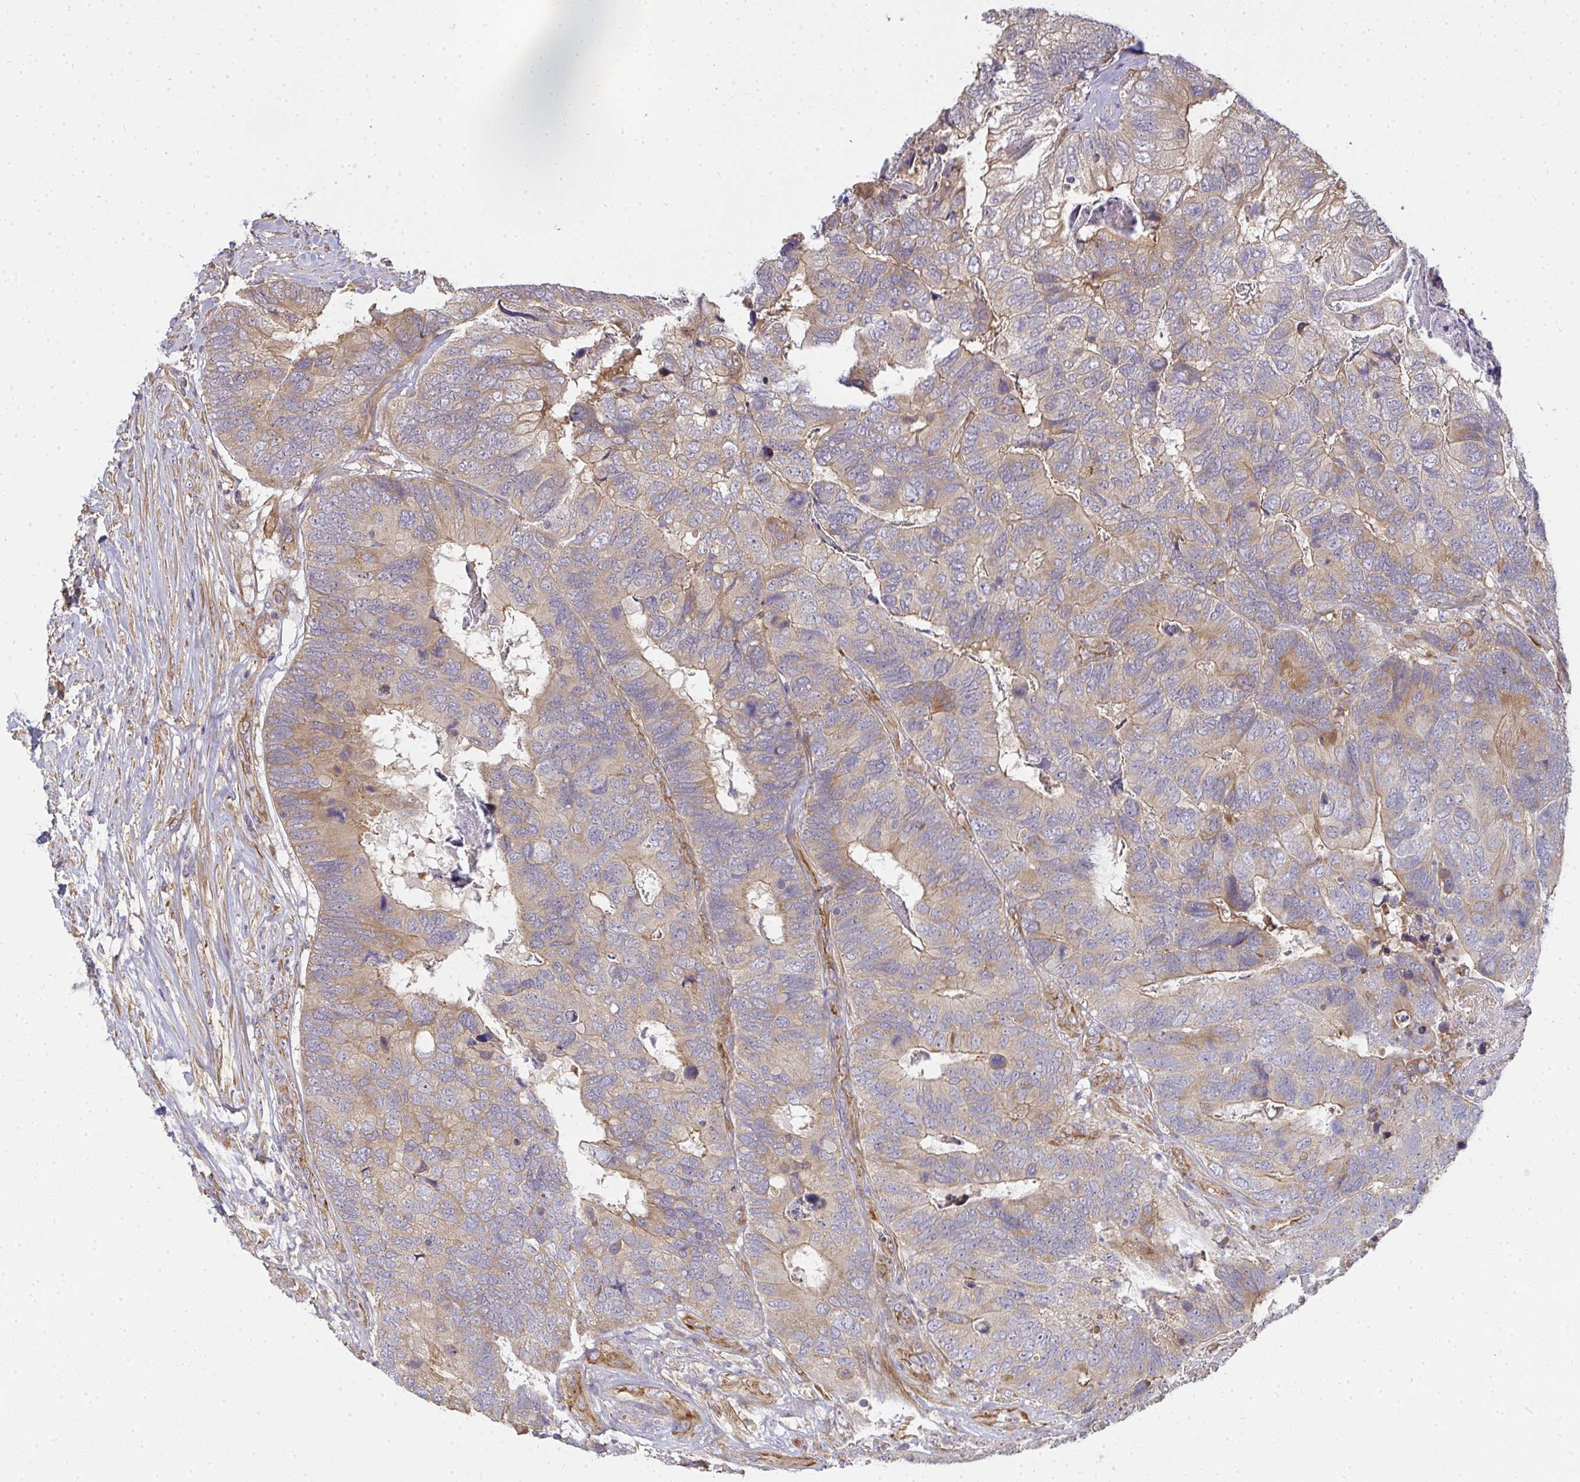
{"staining": {"intensity": "moderate", "quantity": ">75%", "location": "cytoplasmic/membranous"}, "tissue": "breast cancer", "cell_type": "Tumor cells", "image_type": "cancer", "snomed": [{"axis": "morphology", "description": "Lobular carcinoma"}, {"axis": "topography", "description": "Breast"}], "caption": "Human breast lobular carcinoma stained with a protein marker reveals moderate staining in tumor cells.", "gene": "B4GALT6", "patient": {"sex": "female", "age": 59}}